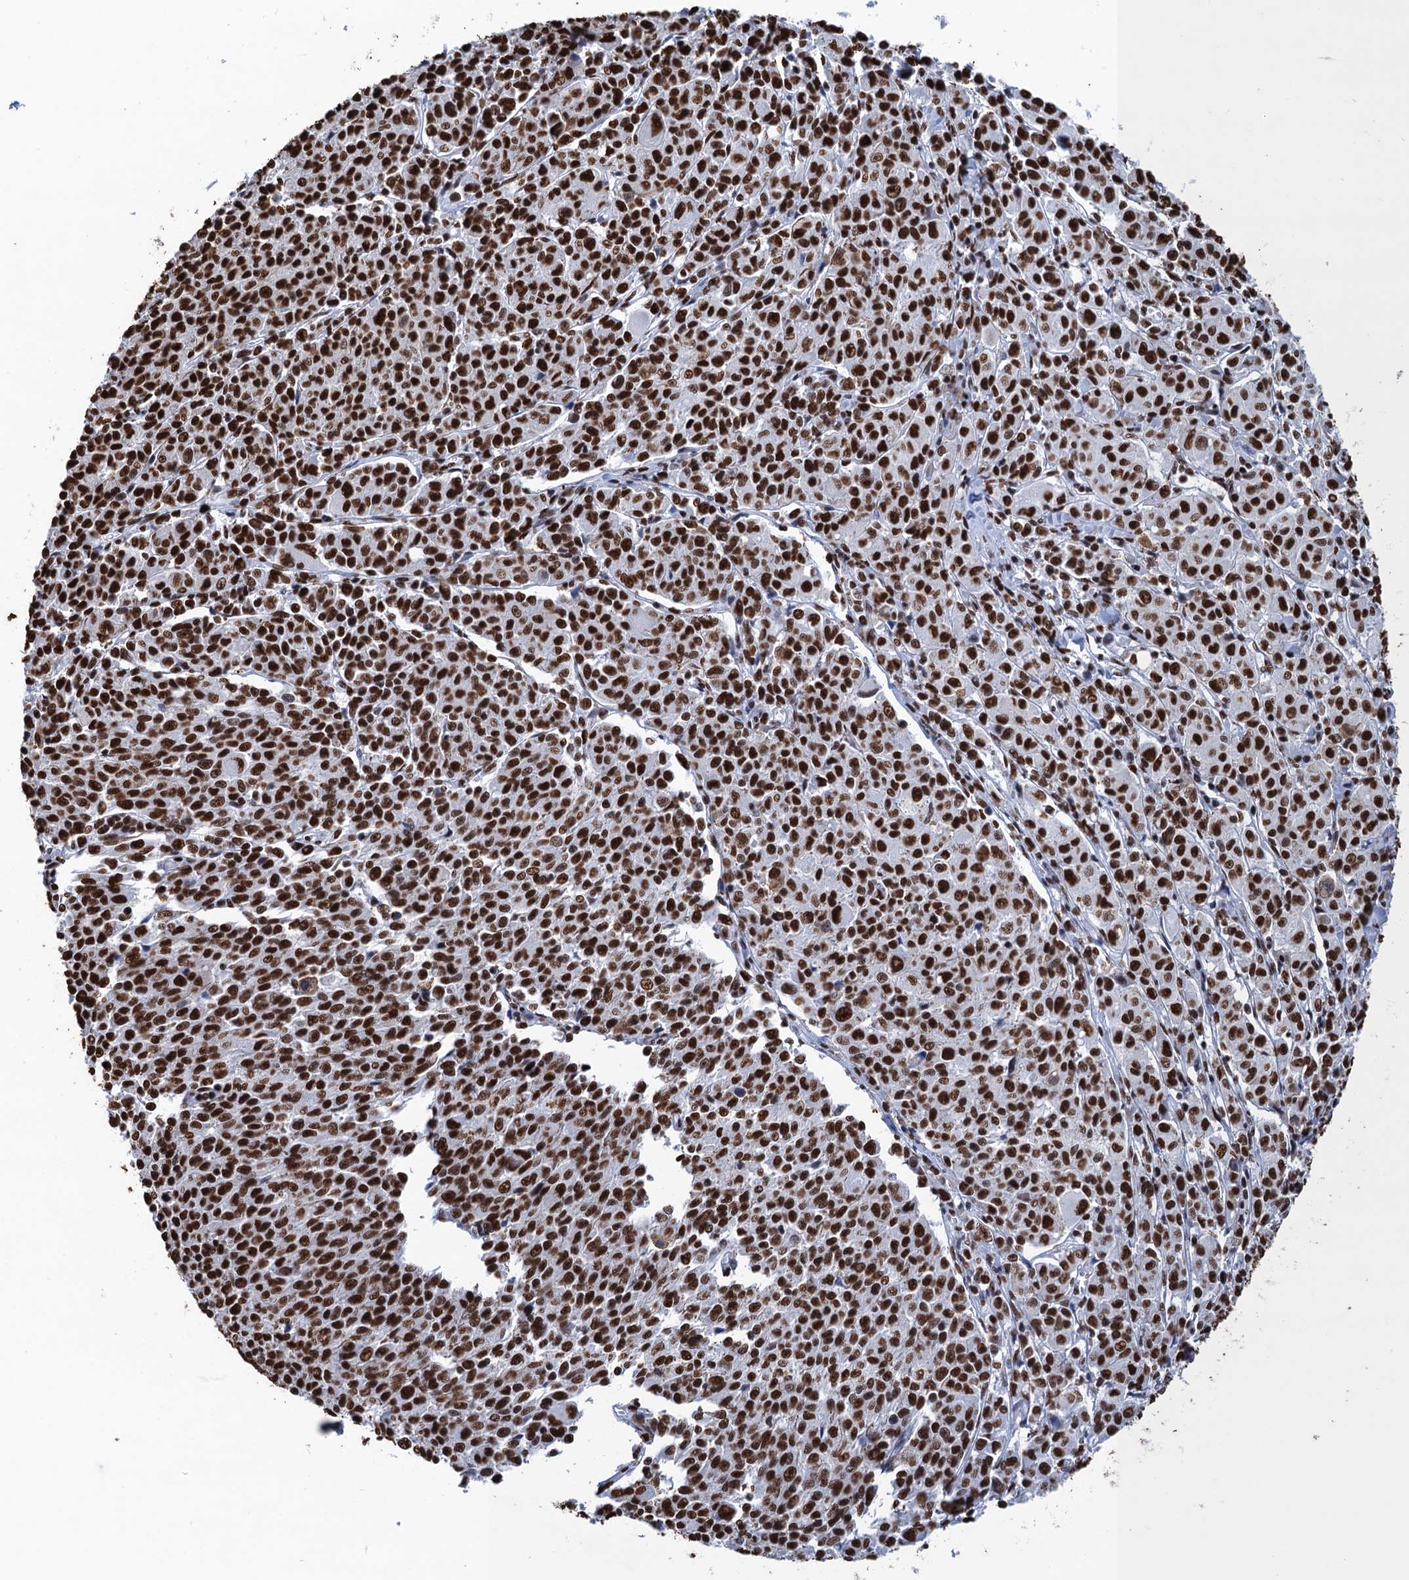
{"staining": {"intensity": "strong", "quantity": ">75%", "location": "nuclear"}, "tissue": "melanoma", "cell_type": "Tumor cells", "image_type": "cancer", "snomed": [{"axis": "morphology", "description": "Malignant melanoma, NOS"}, {"axis": "topography", "description": "Skin"}], "caption": "Immunohistochemical staining of human melanoma exhibits strong nuclear protein positivity in approximately >75% of tumor cells.", "gene": "UBA2", "patient": {"sex": "female", "age": 52}}